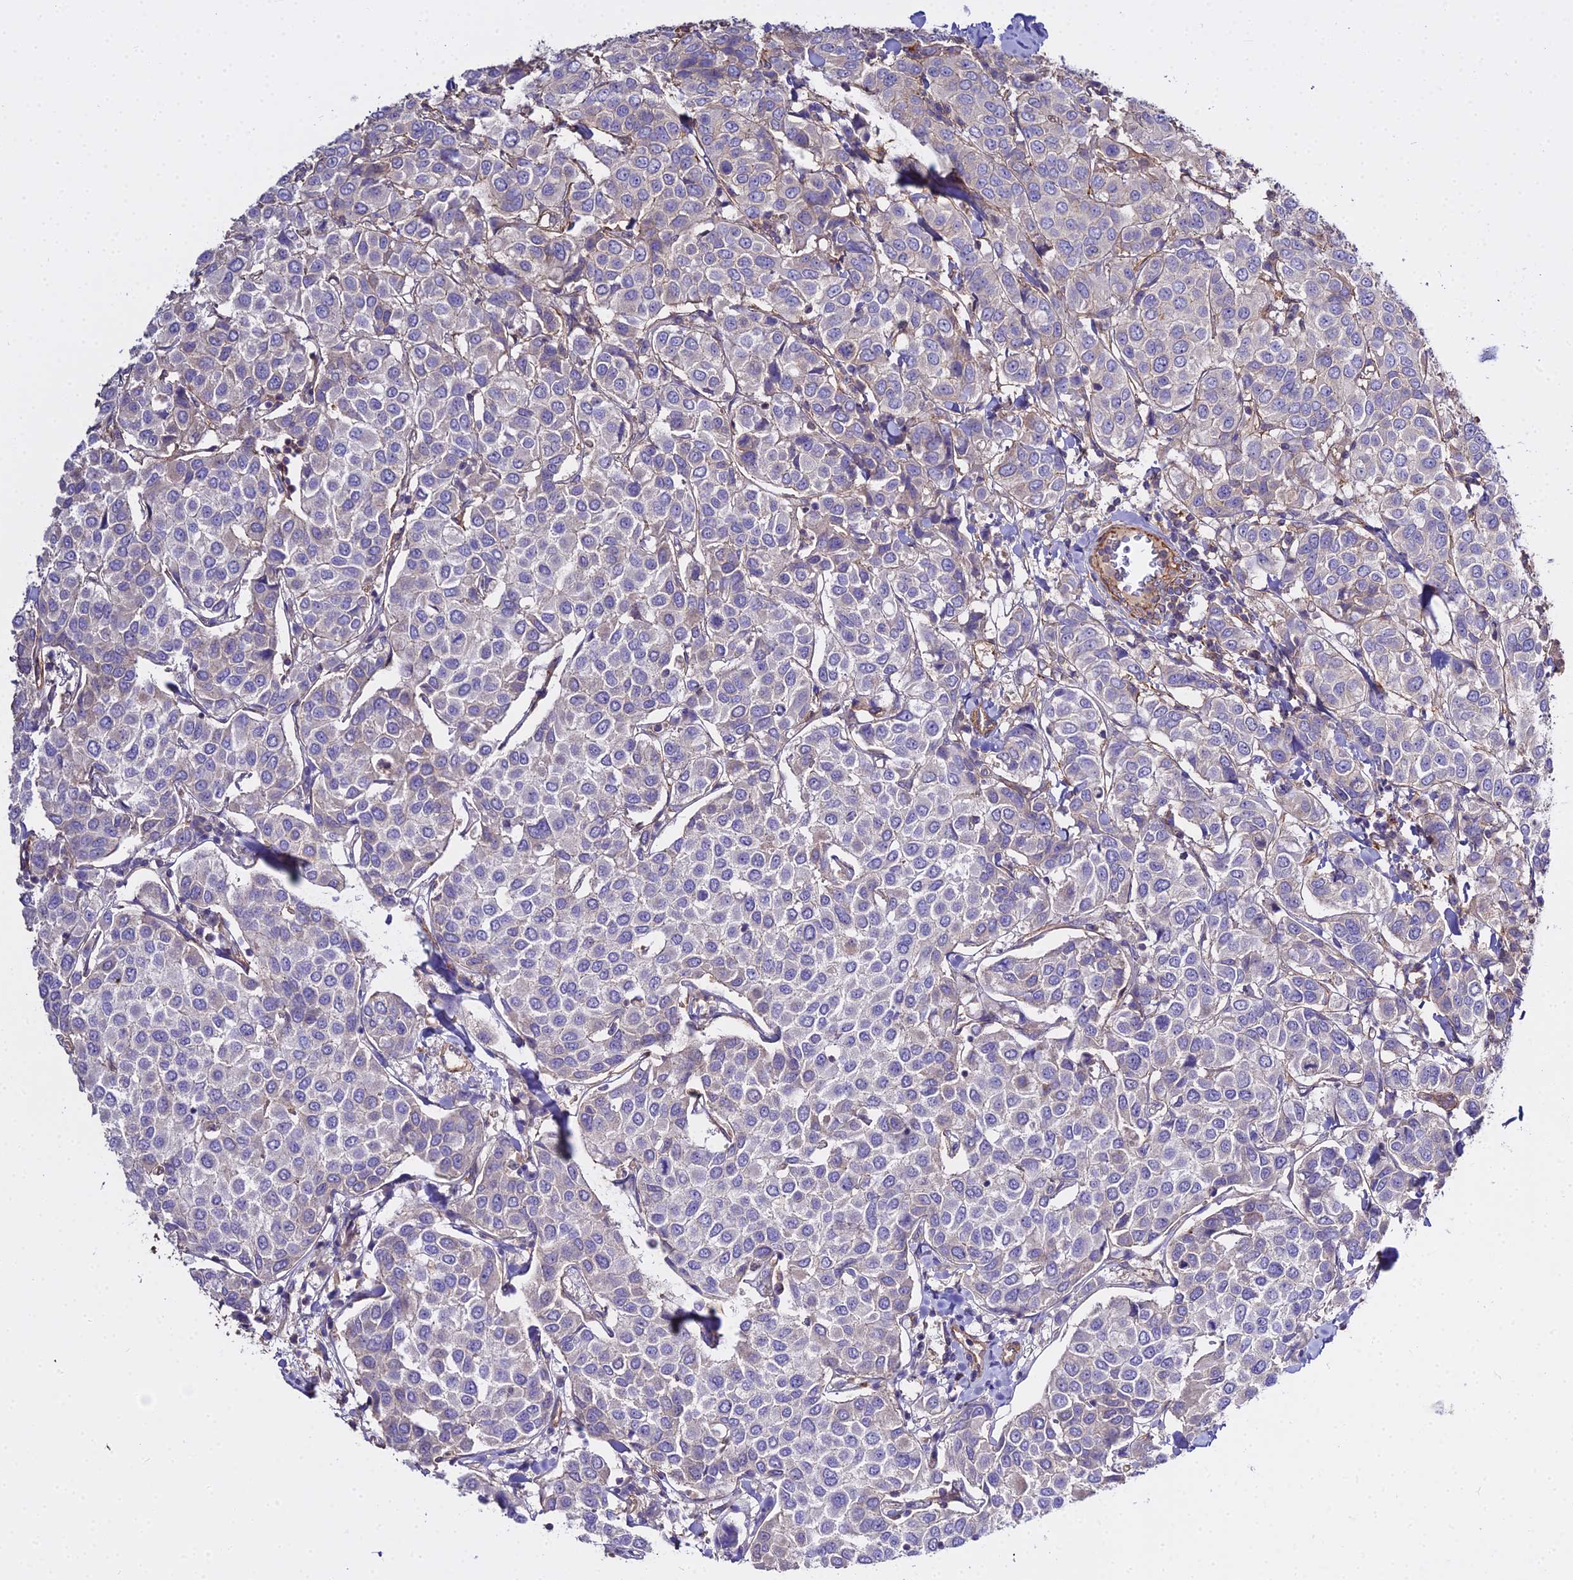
{"staining": {"intensity": "negative", "quantity": "none", "location": "none"}, "tissue": "breast cancer", "cell_type": "Tumor cells", "image_type": "cancer", "snomed": [{"axis": "morphology", "description": "Duct carcinoma"}, {"axis": "topography", "description": "Breast"}], "caption": "This is a photomicrograph of immunohistochemistry staining of breast cancer, which shows no staining in tumor cells.", "gene": "GLYAT", "patient": {"sex": "female", "age": 55}}